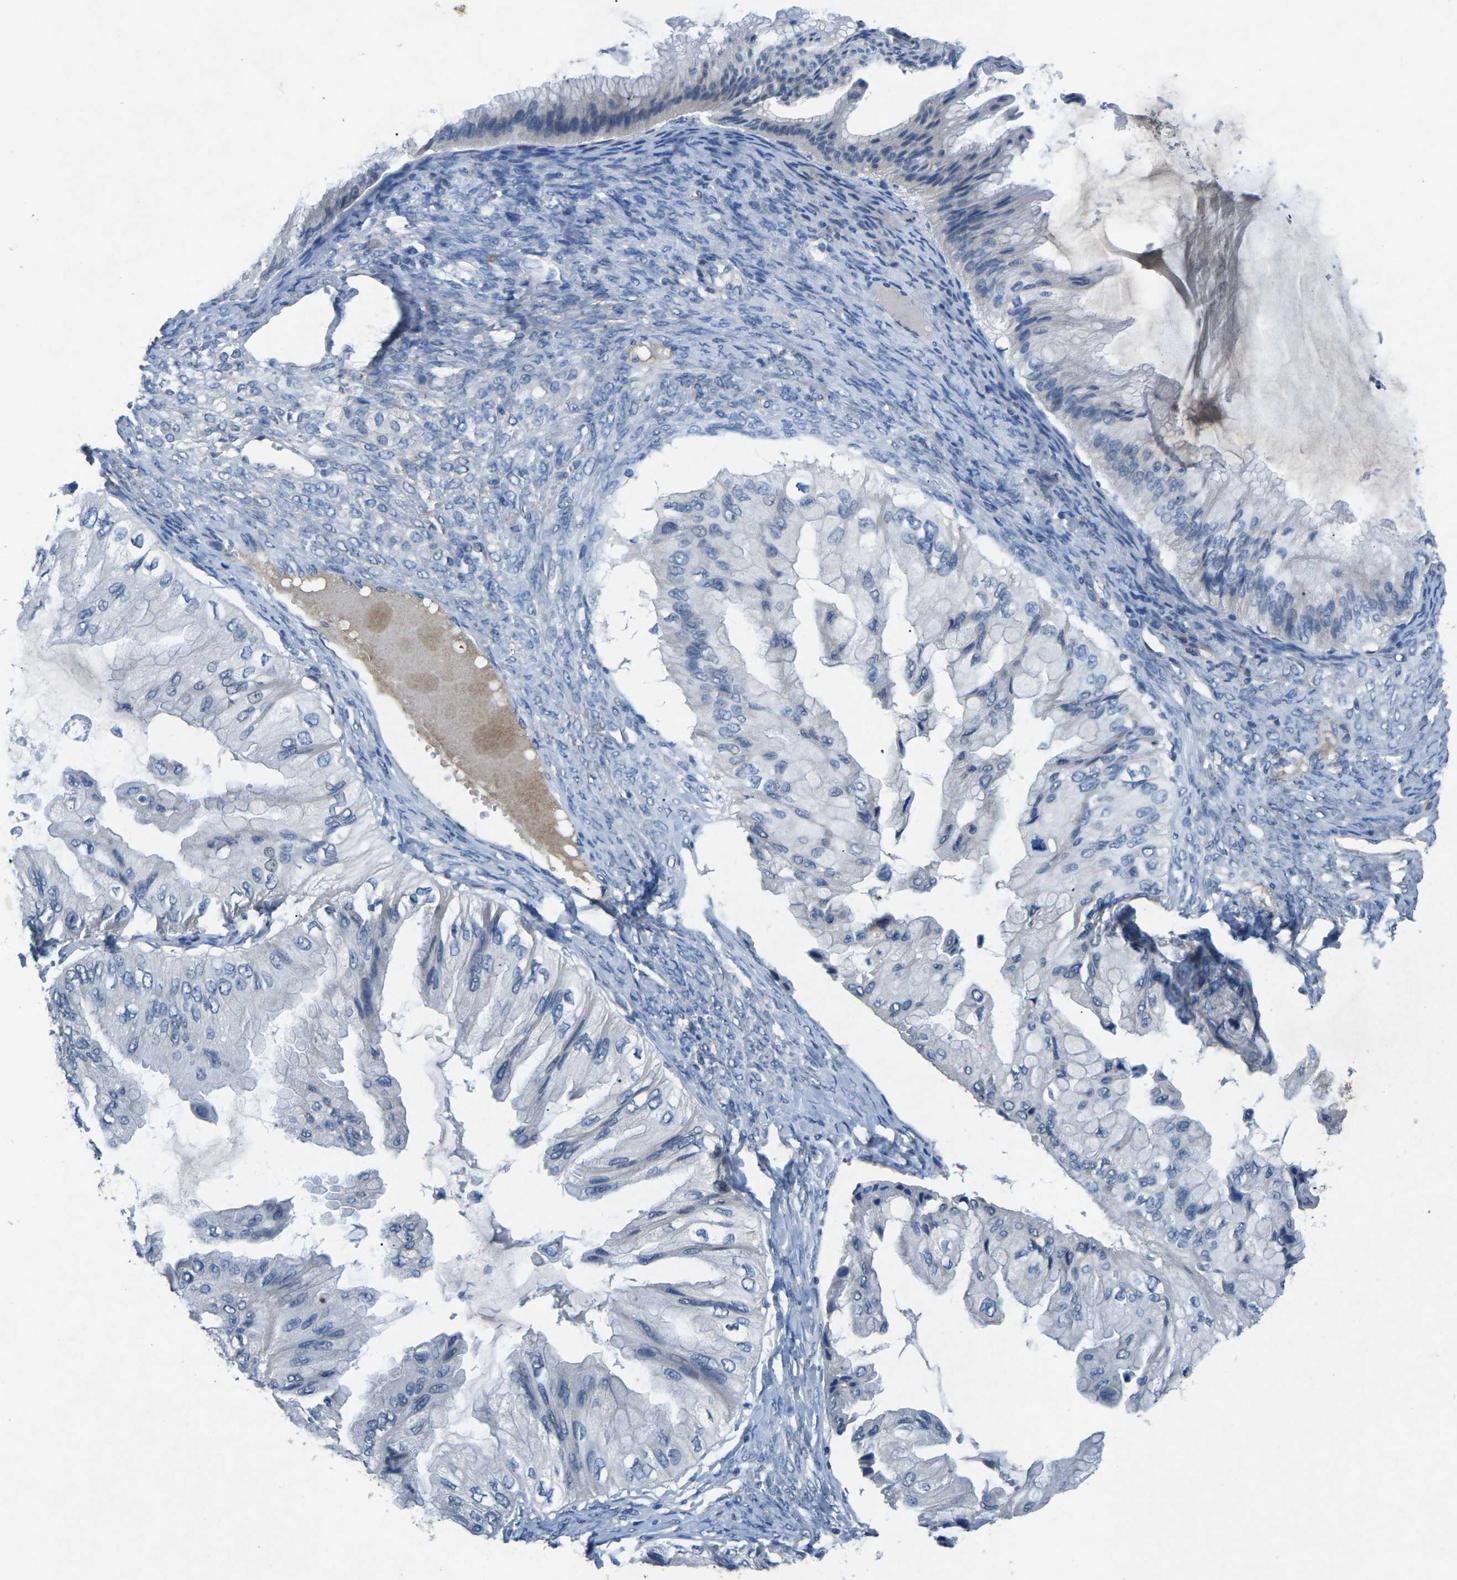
{"staining": {"intensity": "negative", "quantity": "none", "location": "none"}, "tissue": "ovarian cancer", "cell_type": "Tumor cells", "image_type": "cancer", "snomed": [{"axis": "morphology", "description": "Cystadenocarcinoma, mucinous, NOS"}, {"axis": "topography", "description": "Ovary"}], "caption": "Human ovarian mucinous cystadenocarcinoma stained for a protein using immunohistochemistry (IHC) shows no staining in tumor cells.", "gene": "PLG", "patient": {"sex": "female", "age": 61}}